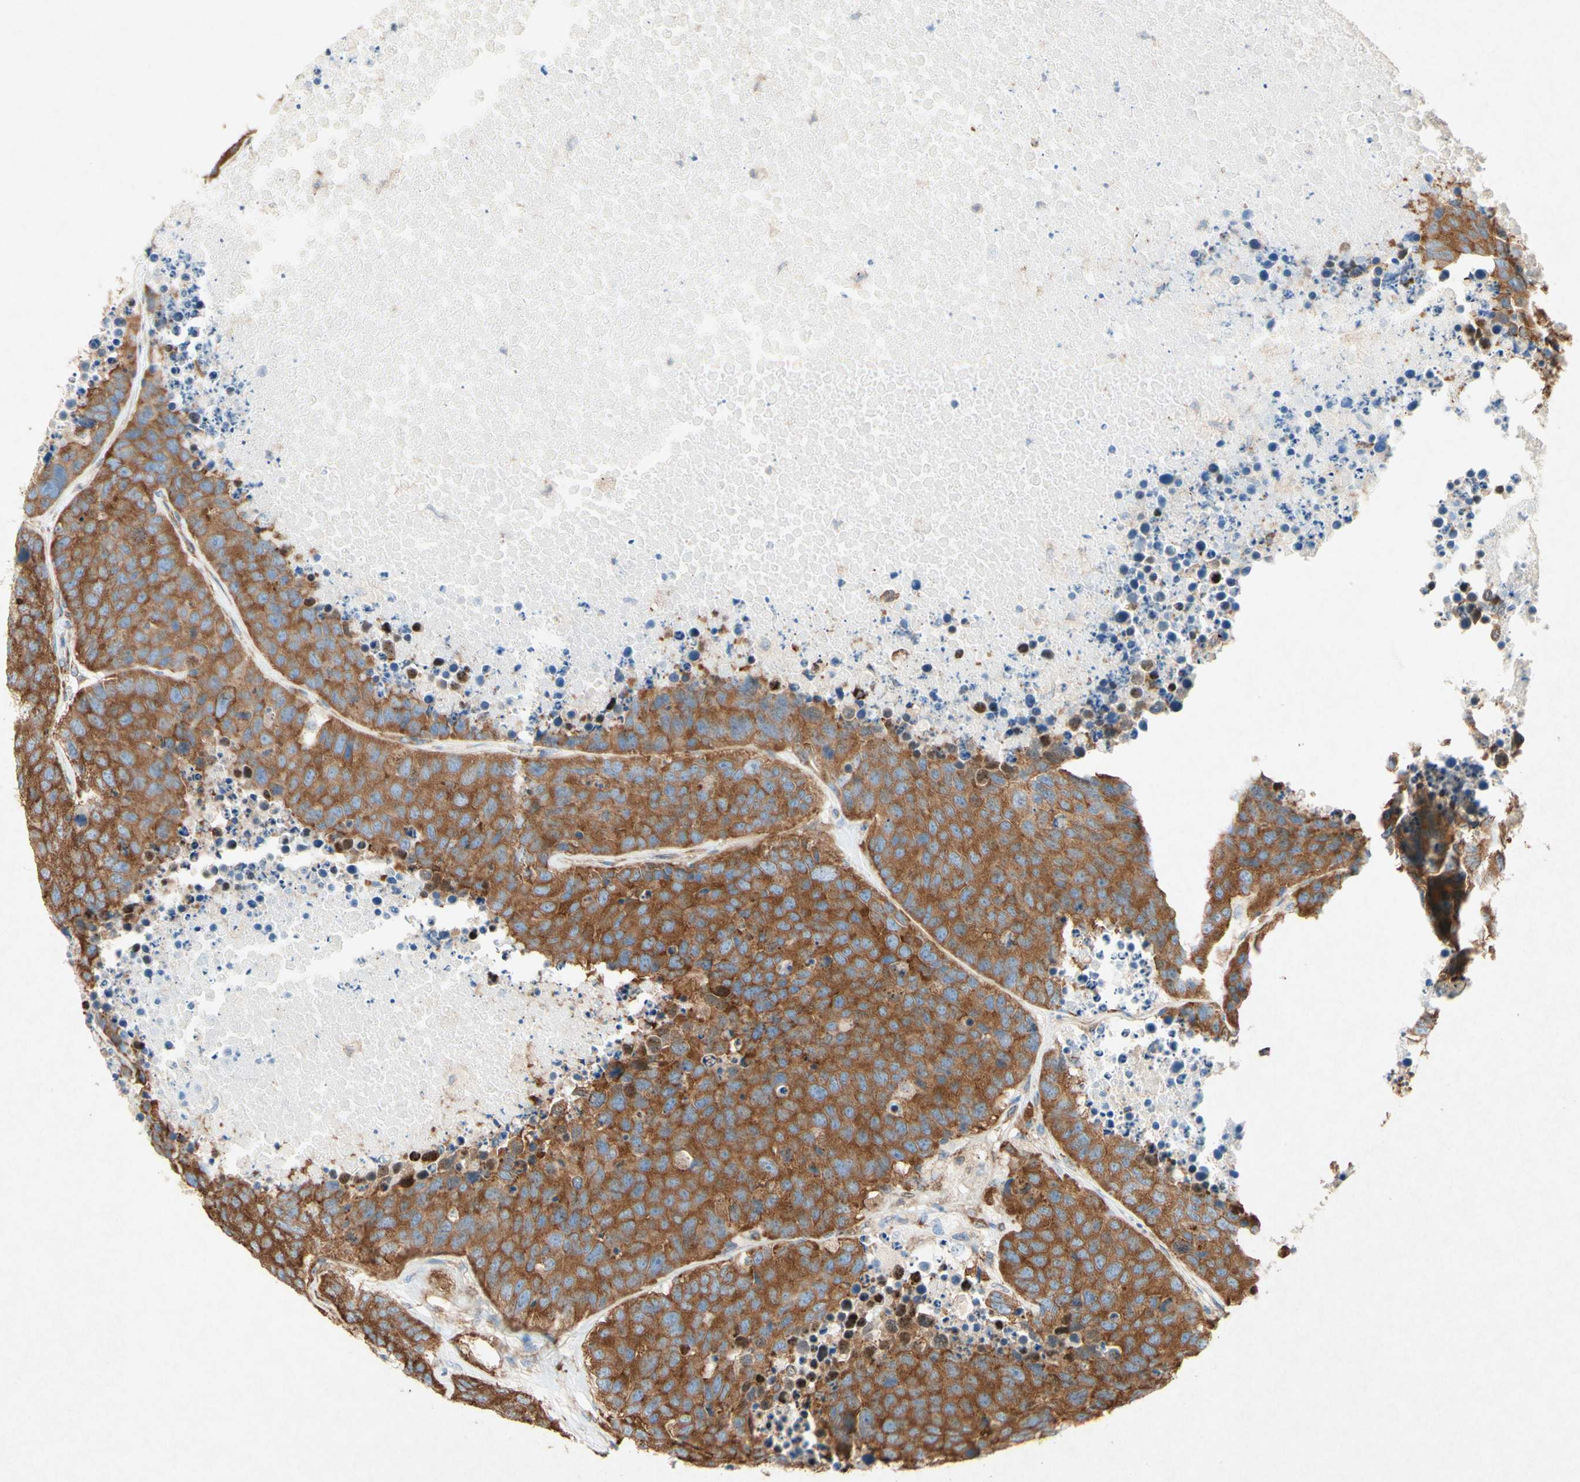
{"staining": {"intensity": "moderate", "quantity": ">75%", "location": "cytoplasmic/membranous"}, "tissue": "carcinoid", "cell_type": "Tumor cells", "image_type": "cancer", "snomed": [{"axis": "morphology", "description": "Carcinoid, malignant, NOS"}, {"axis": "topography", "description": "Lung"}], "caption": "Moderate cytoplasmic/membranous staining for a protein is seen in approximately >75% of tumor cells of carcinoid using IHC.", "gene": "PABPC1", "patient": {"sex": "male", "age": 60}}